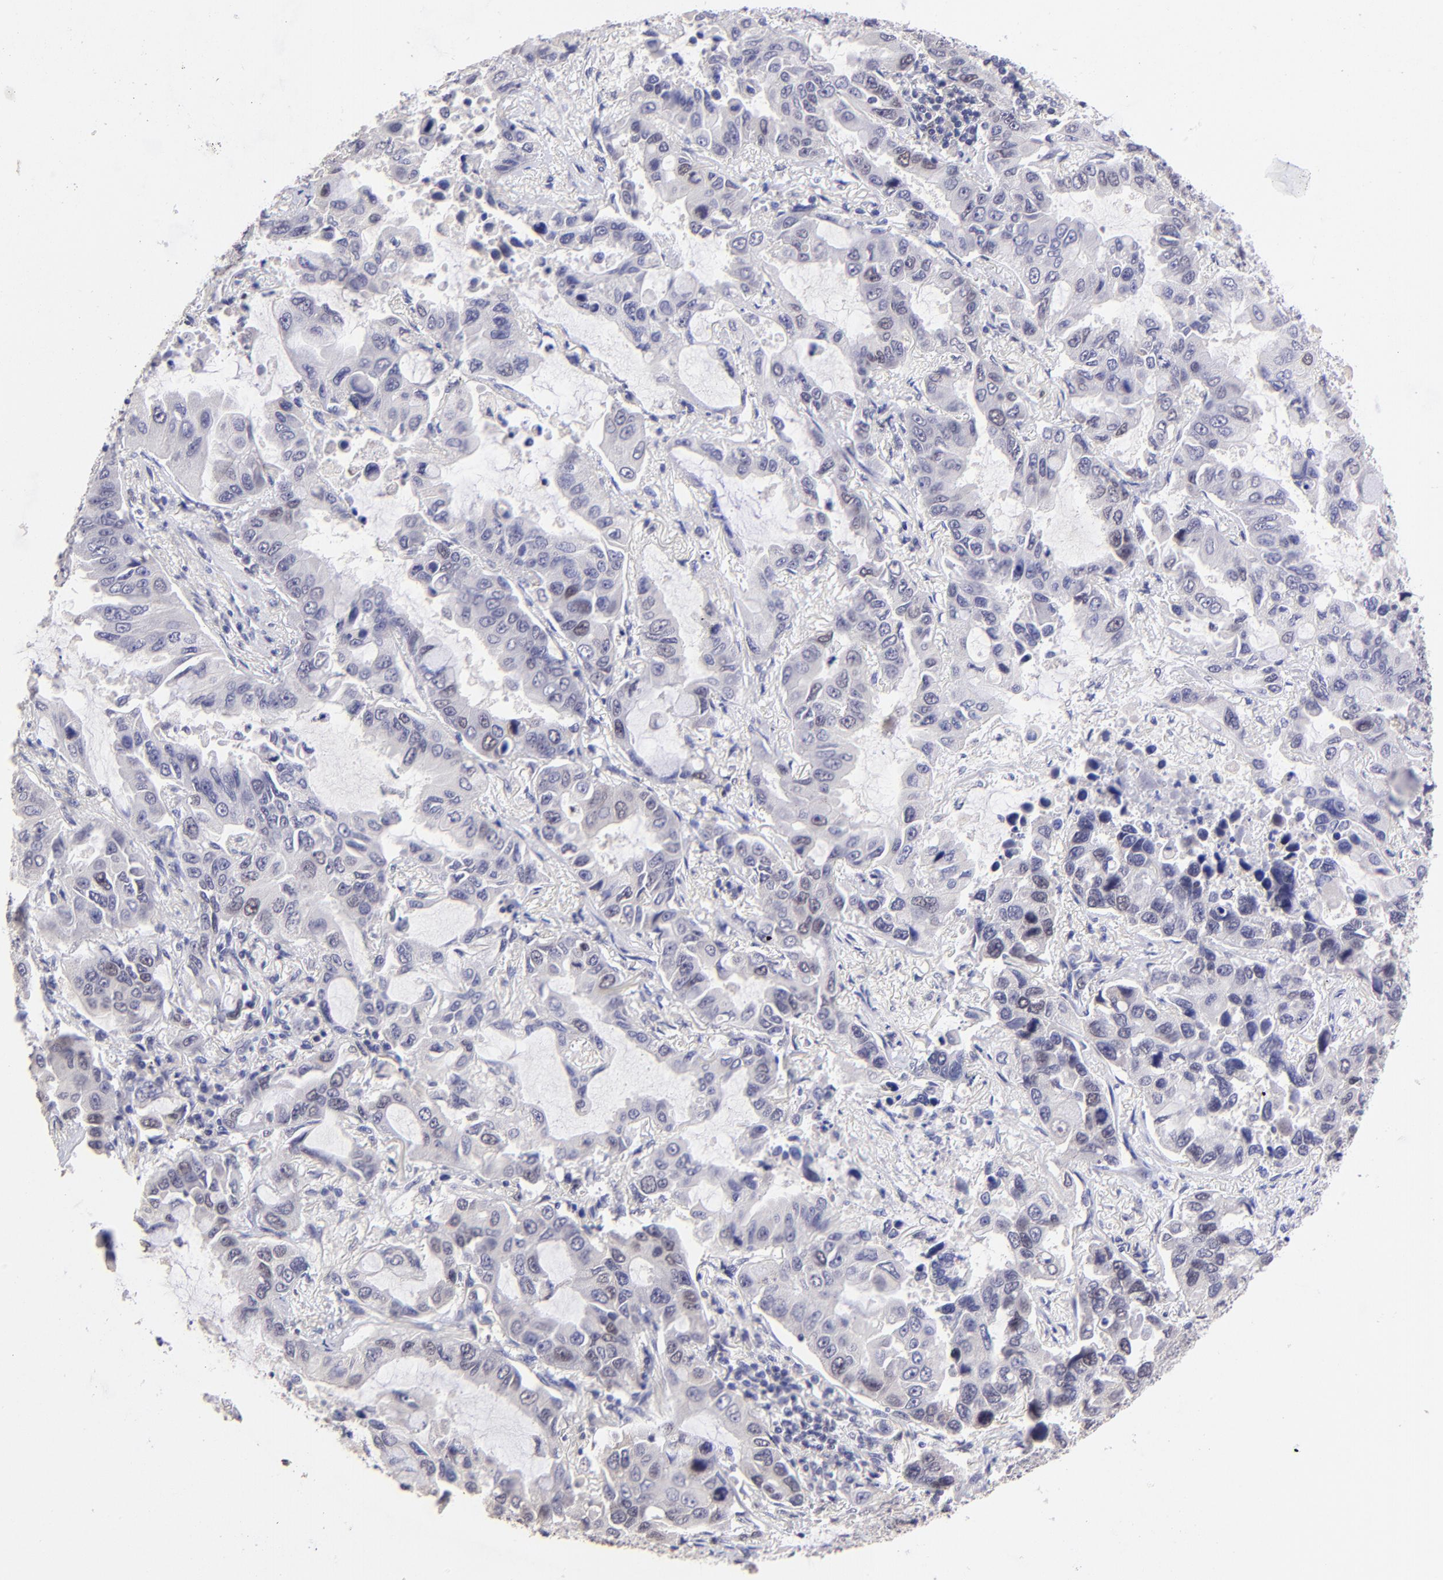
{"staining": {"intensity": "weak", "quantity": "<25%", "location": "nuclear"}, "tissue": "lung cancer", "cell_type": "Tumor cells", "image_type": "cancer", "snomed": [{"axis": "morphology", "description": "Adenocarcinoma, NOS"}, {"axis": "topography", "description": "Lung"}], "caption": "Tumor cells are negative for protein expression in human lung adenocarcinoma.", "gene": "DNMT1", "patient": {"sex": "male", "age": 64}}